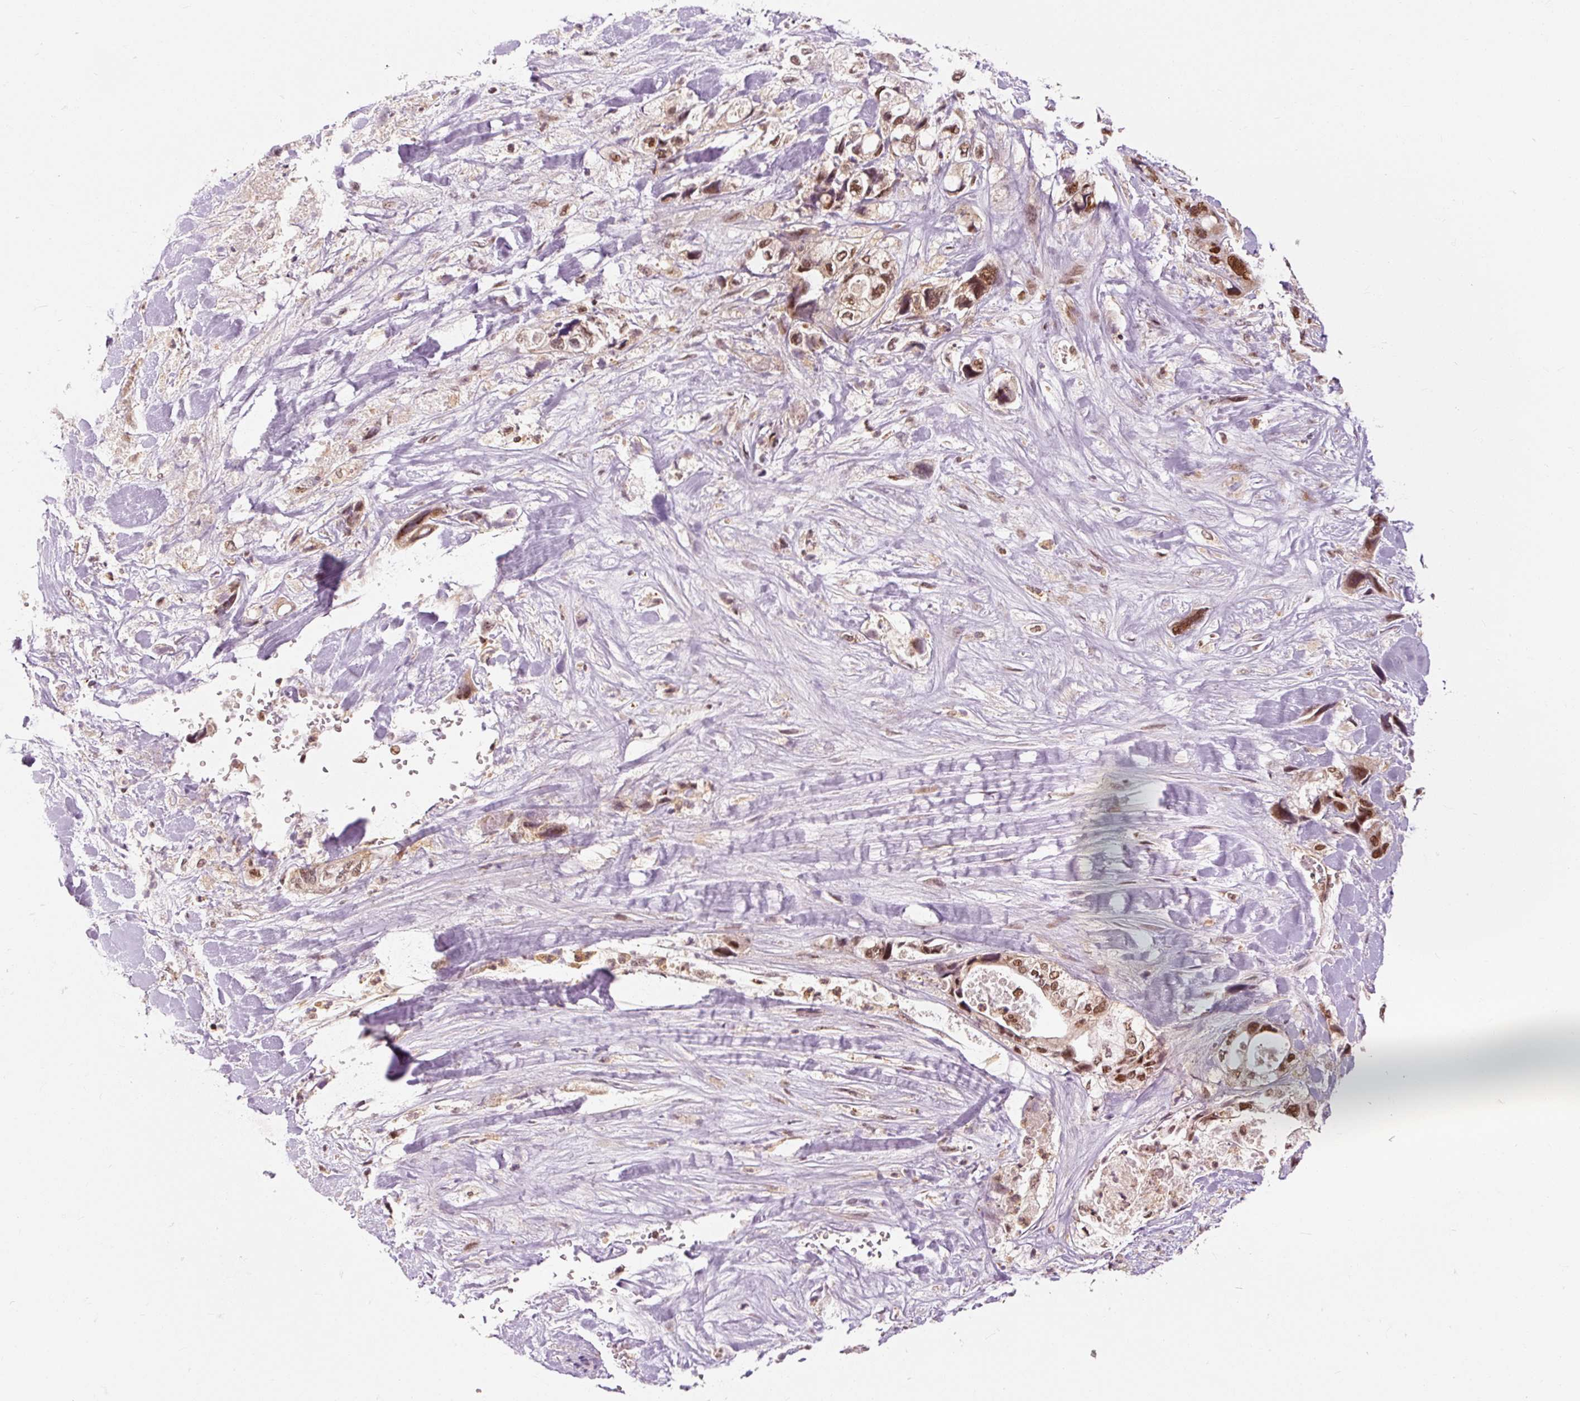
{"staining": {"intensity": "strong", "quantity": ">75%", "location": "nuclear"}, "tissue": "pancreatic cancer", "cell_type": "Tumor cells", "image_type": "cancer", "snomed": [{"axis": "morphology", "description": "Adenocarcinoma, NOS"}, {"axis": "topography", "description": "Pancreas"}], "caption": "Immunohistochemistry photomicrograph of human pancreatic adenocarcinoma stained for a protein (brown), which shows high levels of strong nuclear staining in about >75% of tumor cells.", "gene": "CSTF1", "patient": {"sex": "male", "age": 46}}